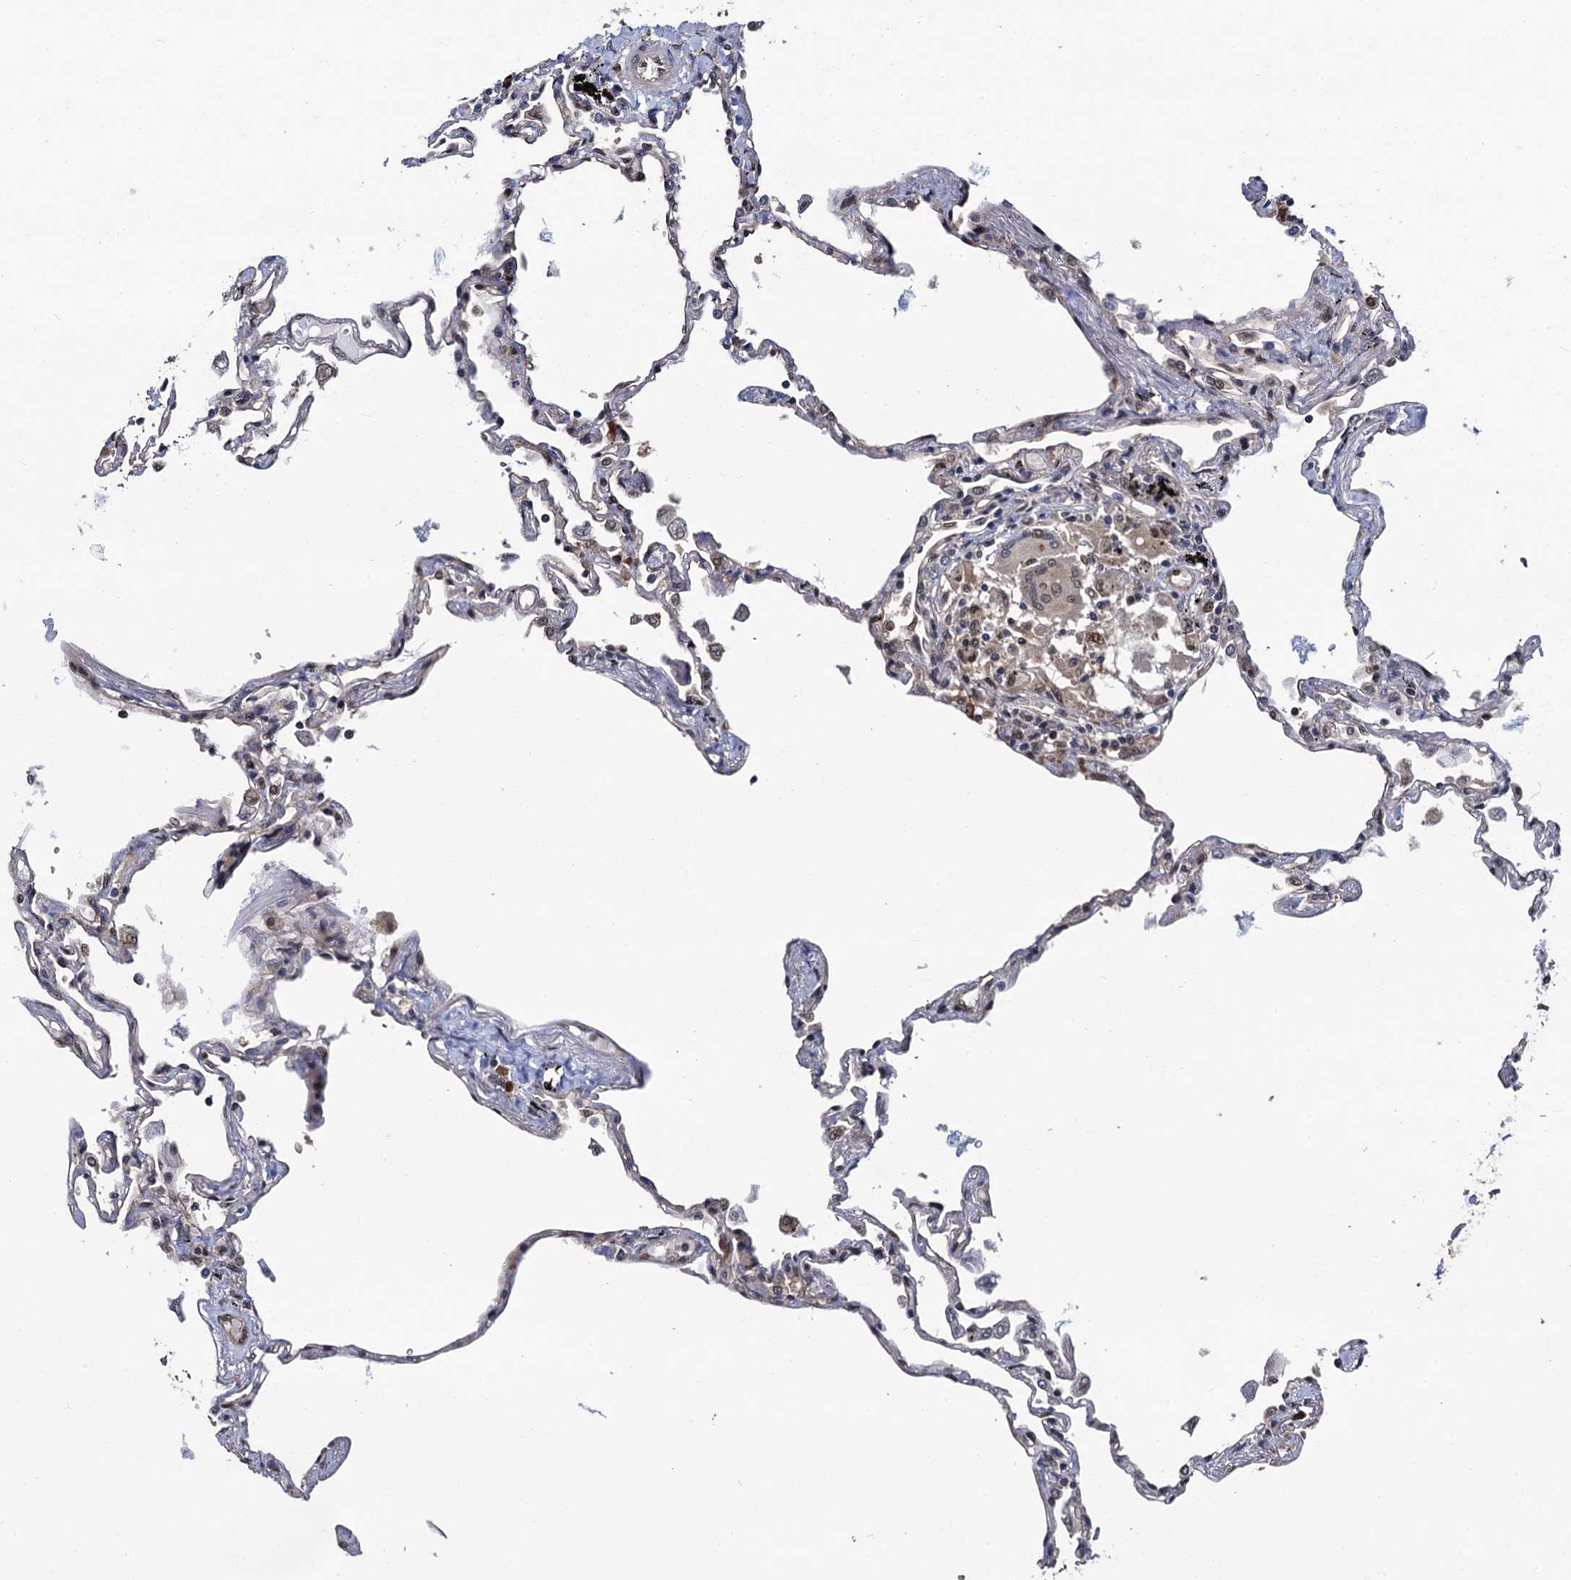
{"staining": {"intensity": "weak", "quantity": "25%-75%", "location": "cytoplasmic/membranous"}, "tissue": "lung", "cell_type": "Alveolar cells", "image_type": "normal", "snomed": [{"axis": "morphology", "description": "Normal tissue, NOS"}, {"axis": "topography", "description": "Lung"}], "caption": "Alveolar cells reveal weak cytoplasmic/membranous expression in about 25%-75% of cells in normal lung. Nuclei are stained in blue.", "gene": "CDC23", "patient": {"sex": "female", "age": 67}}